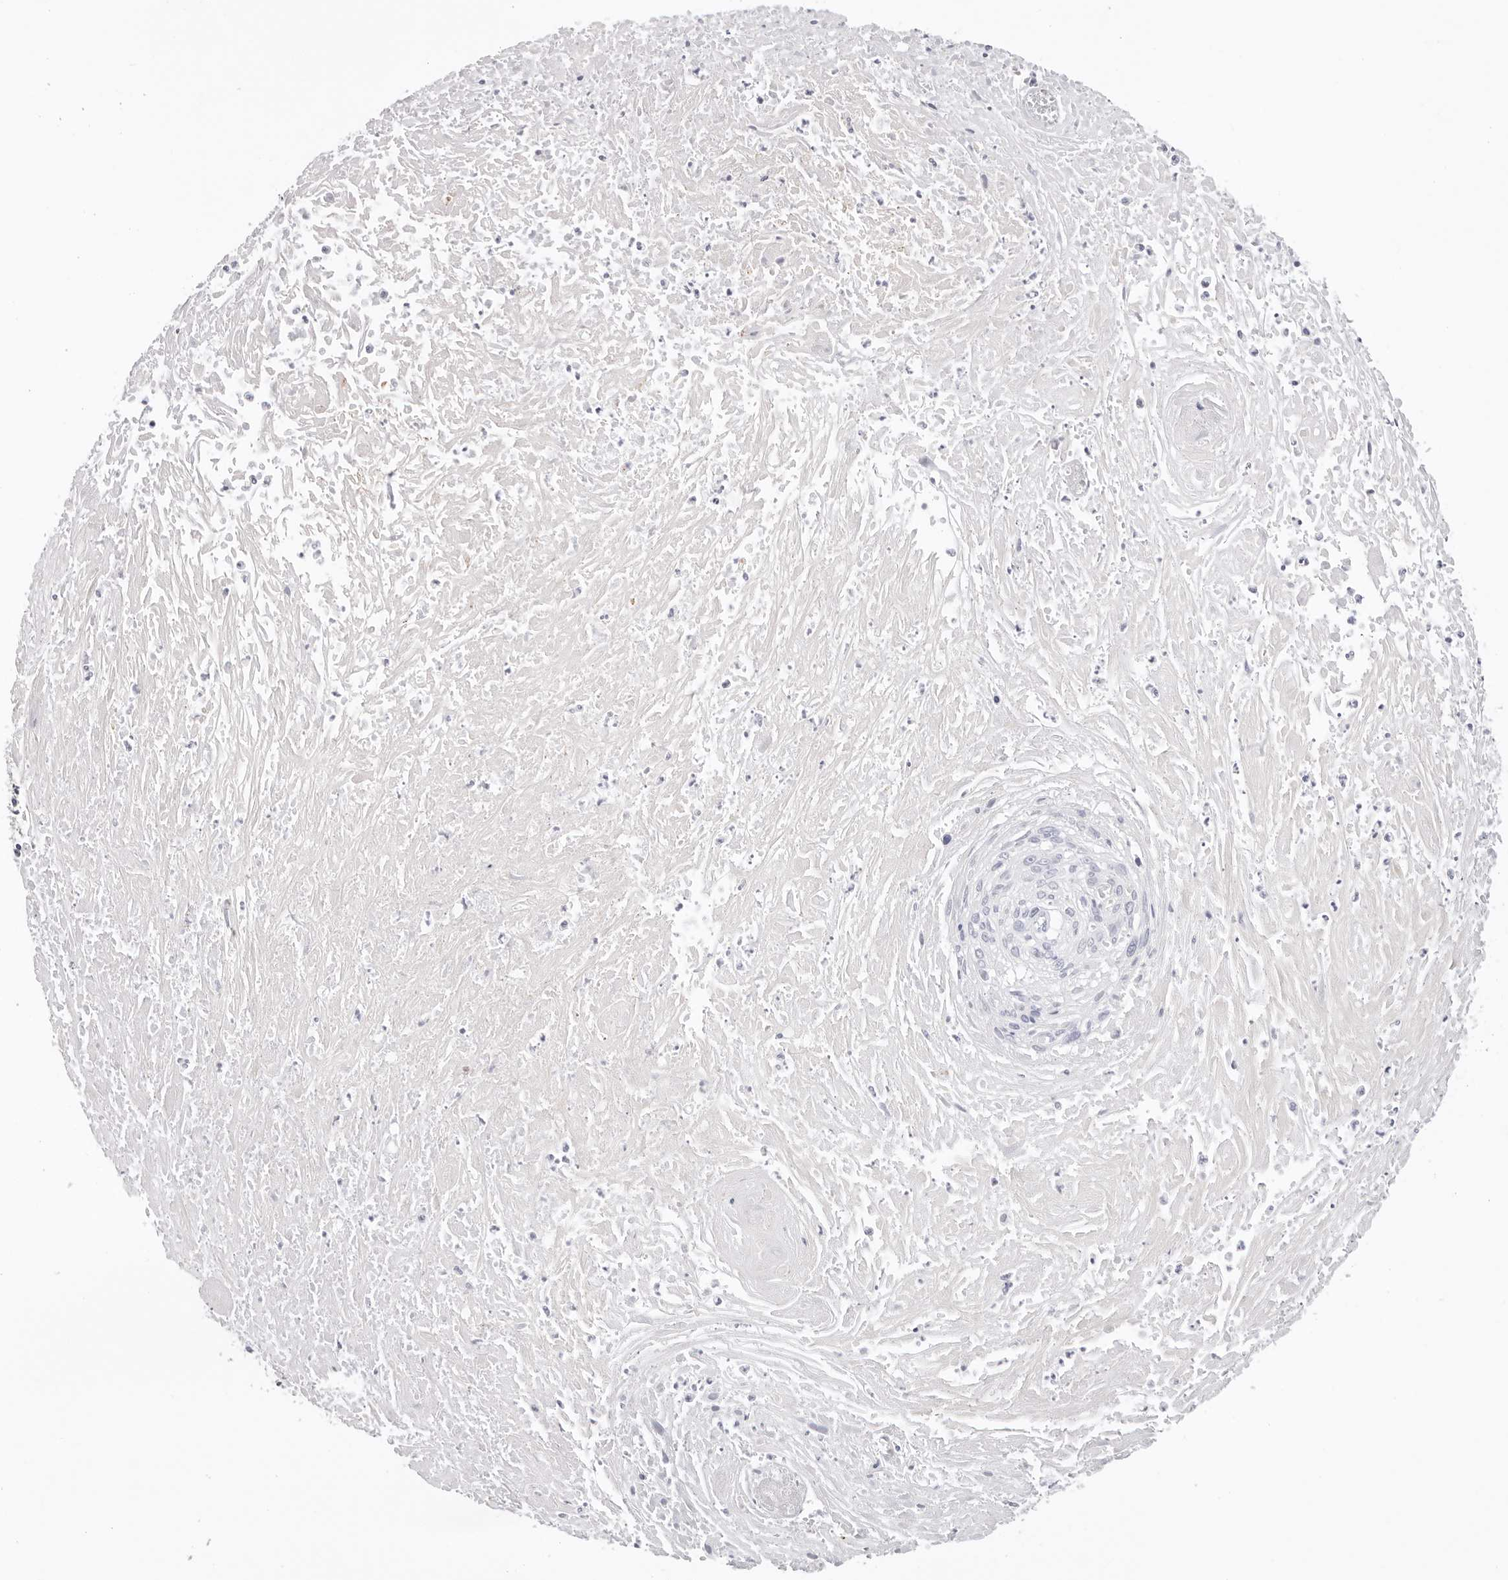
{"staining": {"intensity": "negative", "quantity": "none", "location": "none"}, "tissue": "cervical cancer", "cell_type": "Tumor cells", "image_type": "cancer", "snomed": [{"axis": "morphology", "description": "Squamous cell carcinoma, NOS"}, {"axis": "topography", "description": "Cervix"}], "caption": "IHC photomicrograph of human cervical cancer (squamous cell carcinoma) stained for a protein (brown), which shows no staining in tumor cells.", "gene": "STKLD1", "patient": {"sex": "female", "age": 51}}